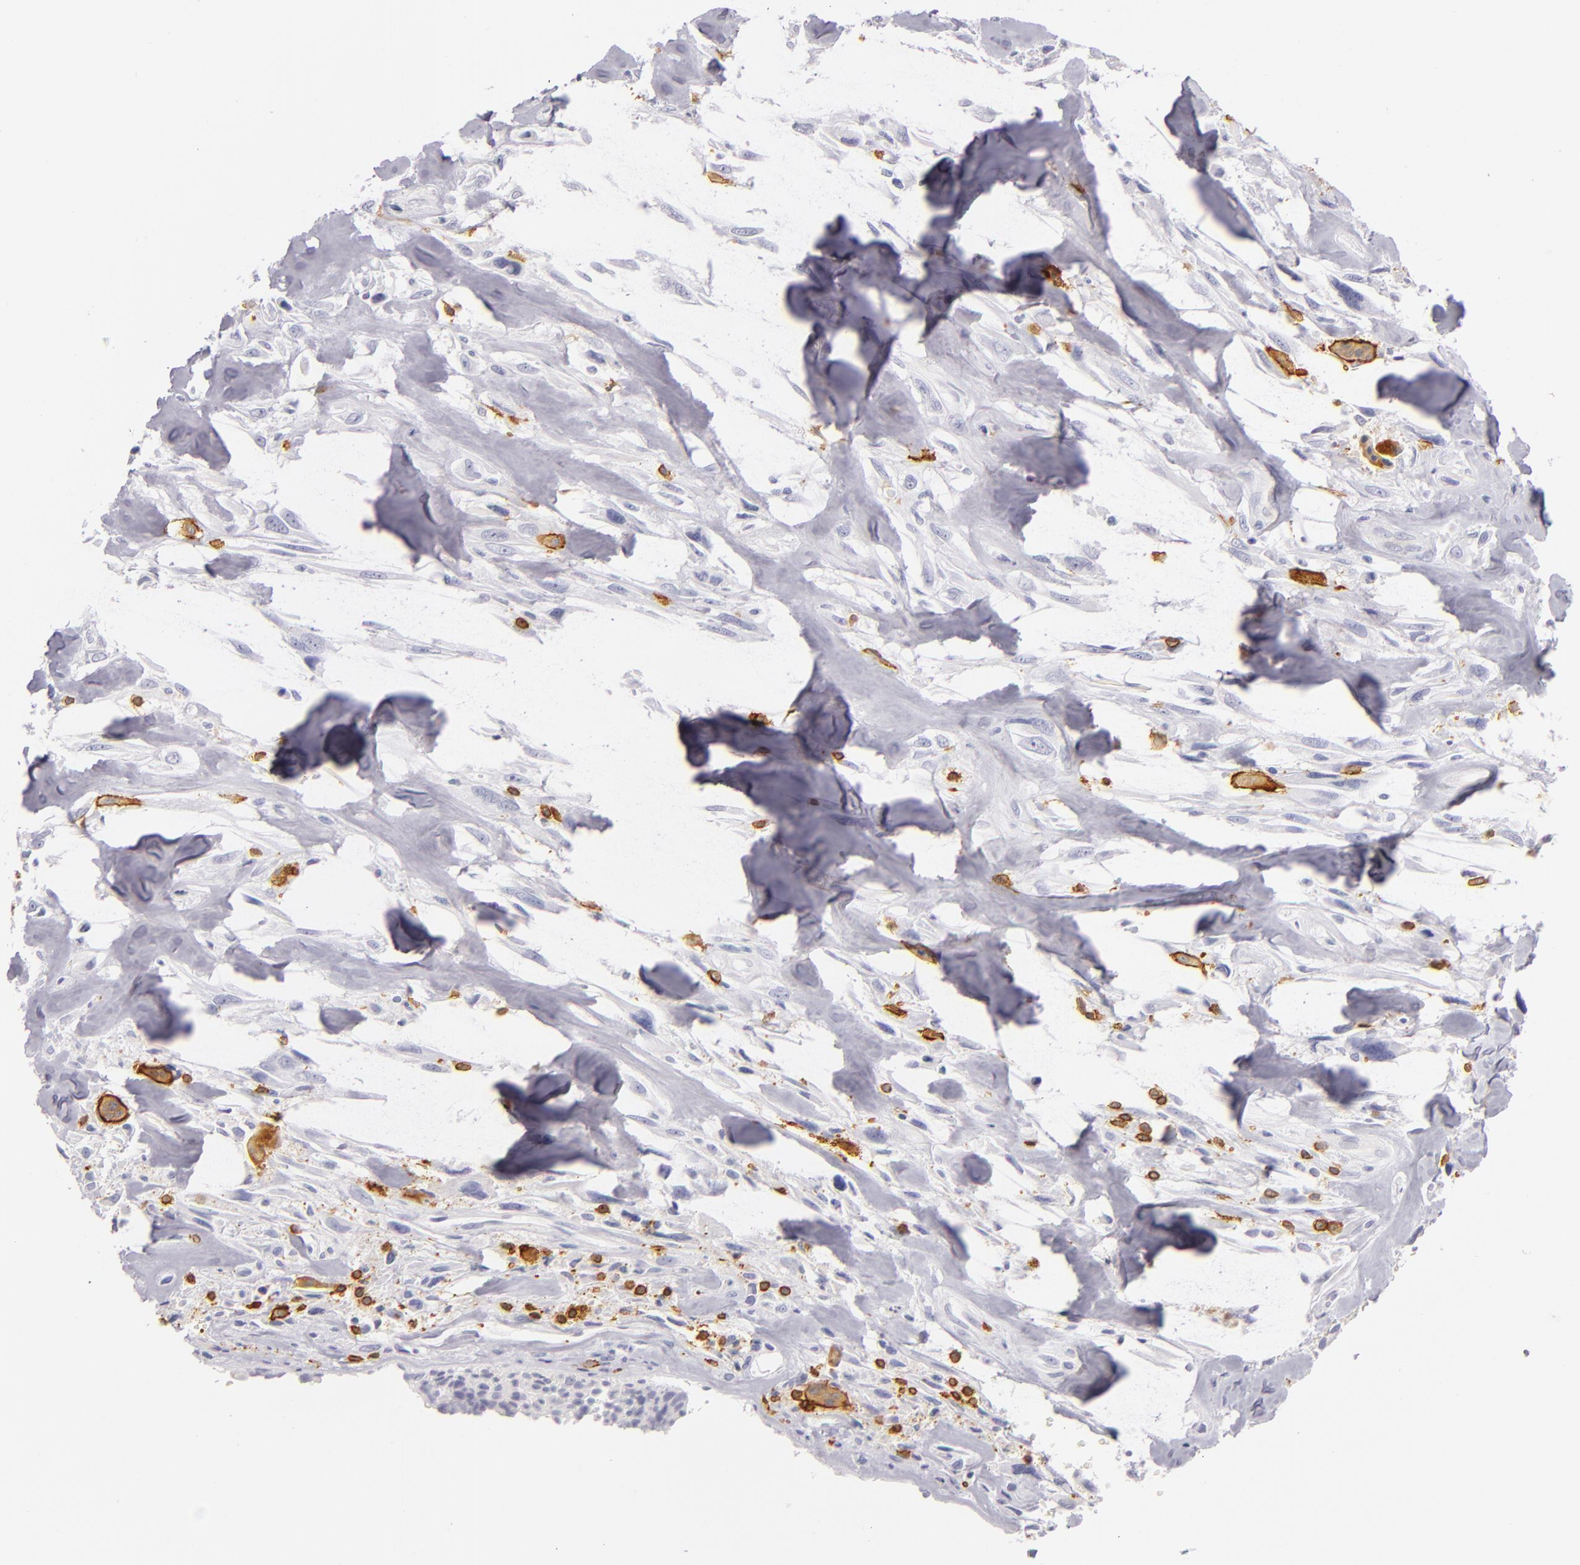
{"staining": {"intensity": "negative", "quantity": "none", "location": "none"}, "tissue": "breast cancer", "cell_type": "Tumor cells", "image_type": "cancer", "snomed": [{"axis": "morphology", "description": "Neoplasm, malignant, NOS"}, {"axis": "topography", "description": "Breast"}], "caption": "Tumor cells show no significant protein staining in breast cancer.", "gene": "LAT", "patient": {"sex": "female", "age": 50}}